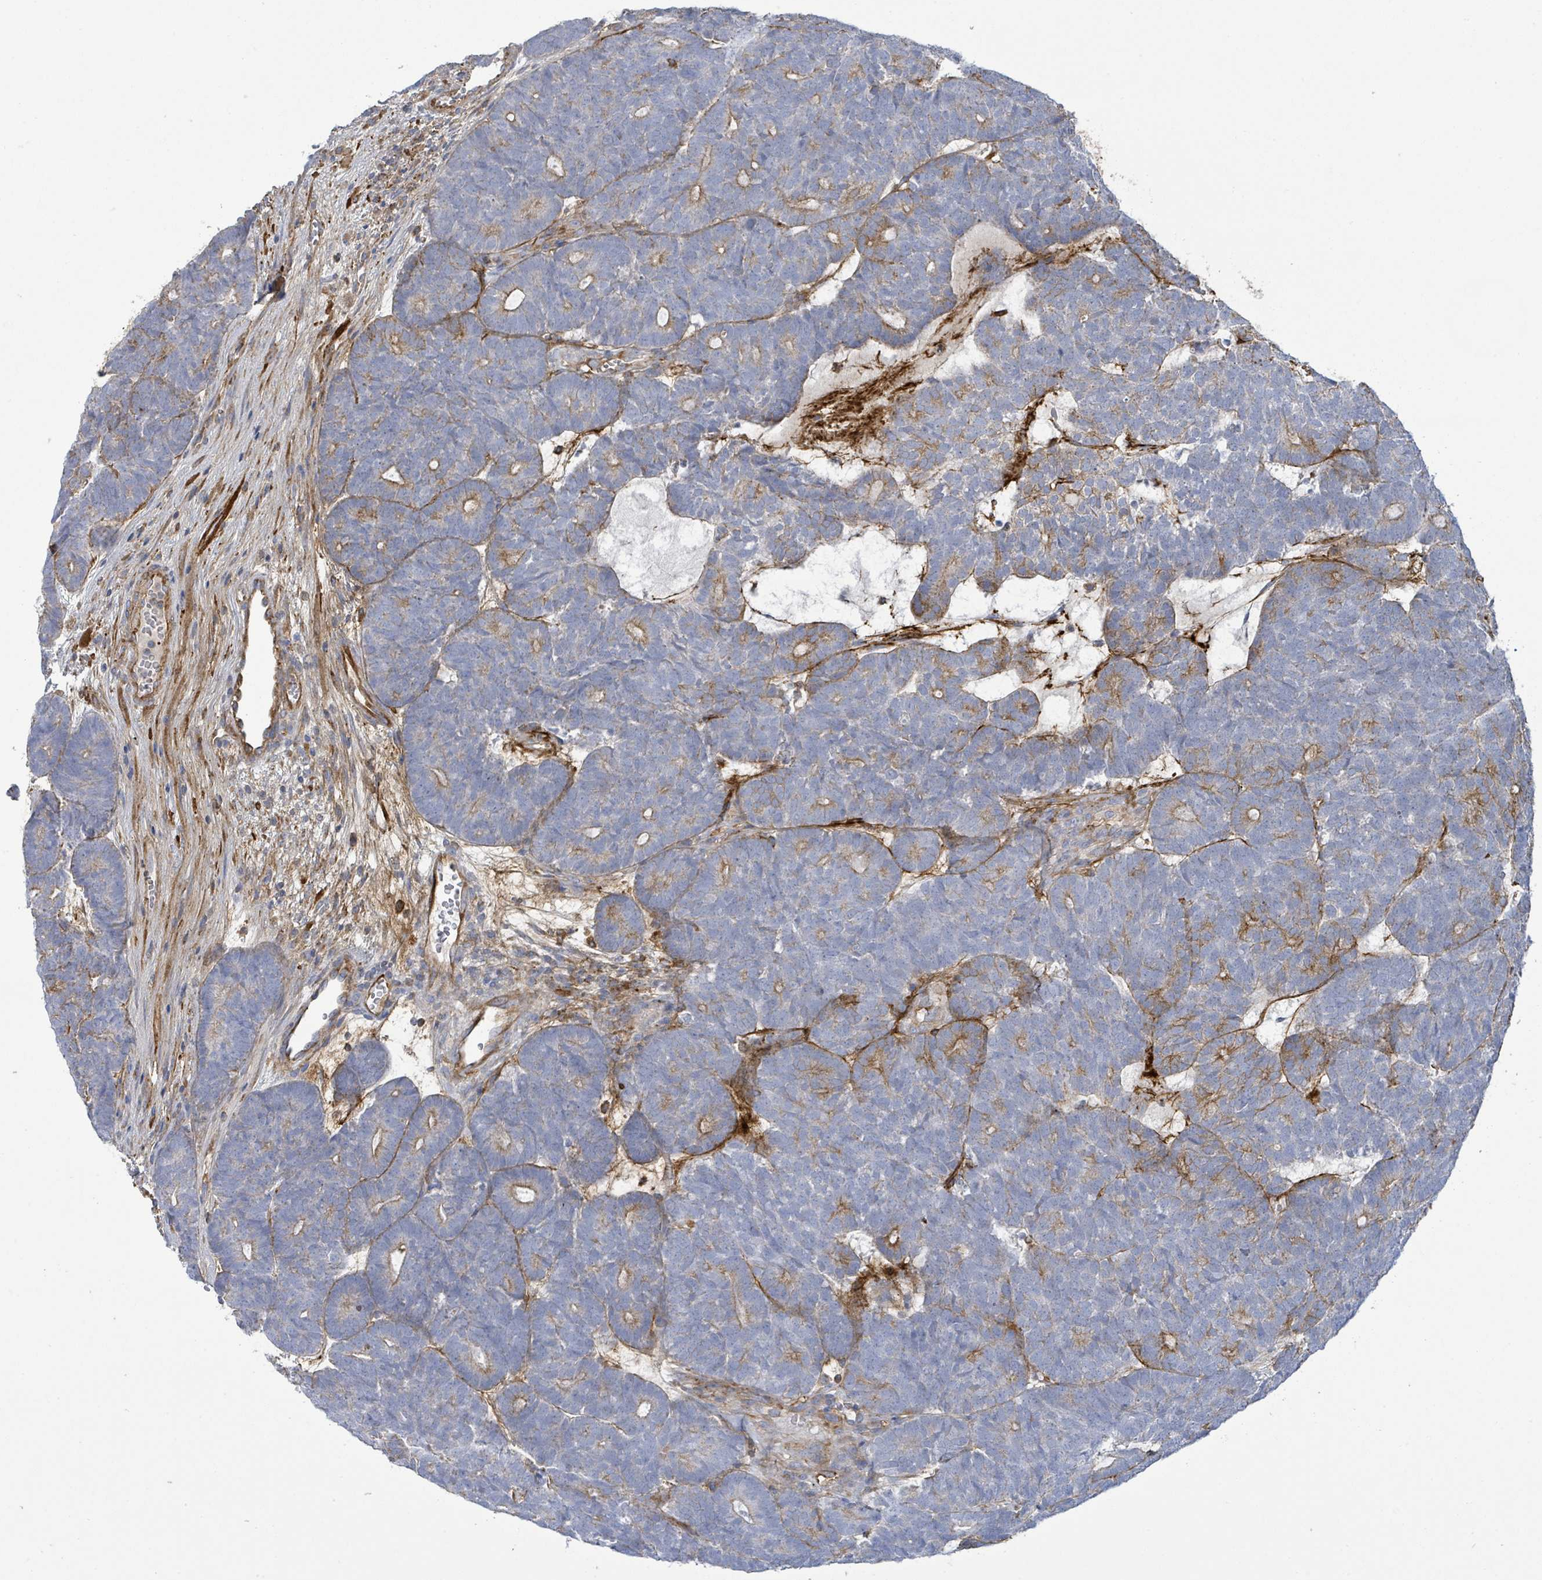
{"staining": {"intensity": "moderate", "quantity": "<25%", "location": "cytoplasmic/membranous"}, "tissue": "head and neck cancer", "cell_type": "Tumor cells", "image_type": "cancer", "snomed": [{"axis": "morphology", "description": "Adenocarcinoma, NOS"}, {"axis": "topography", "description": "Head-Neck"}], "caption": "Immunohistochemistry image of neoplastic tissue: human head and neck adenocarcinoma stained using IHC shows low levels of moderate protein expression localized specifically in the cytoplasmic/membranous of tumor cells, appearing as a cytoplasmic/membranous brown color.", "gene": "EGFL7", "patient": {"sex": "female", "age": 81}}